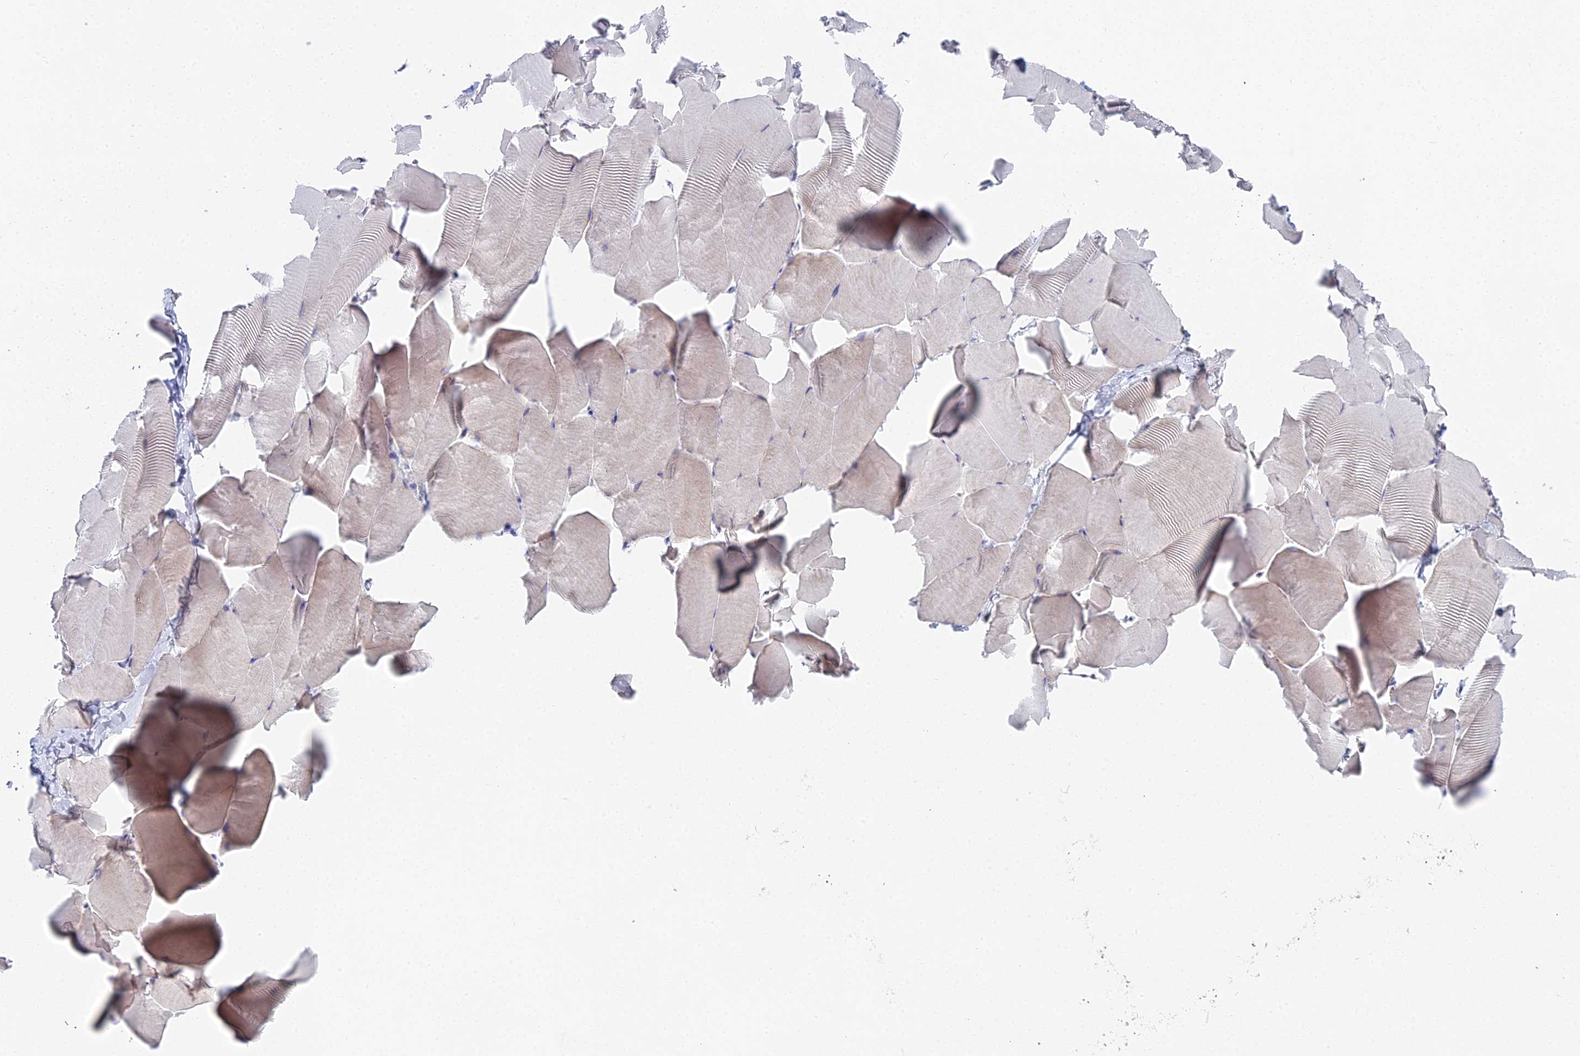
{"staining": {"intensity": "weak", "quantity": "<25%", "location": "cytoplasmic/membranous"}, "tissue": "skeletal muscle", "cell_type": "Myocytes", "image_type": "normal", "snomed": [{"axis": "morphology", "description": "Normal tissue, NOS"}, {"axis": "topography", "description": "Skeletal muscle"}], "caption": "Human skeletal muscle stained for a protein using immunohistochemistry (IHC) displays no staining in myocytes.", "gene": "ALPP", "patient": {"sex": "male", "age": 25}}